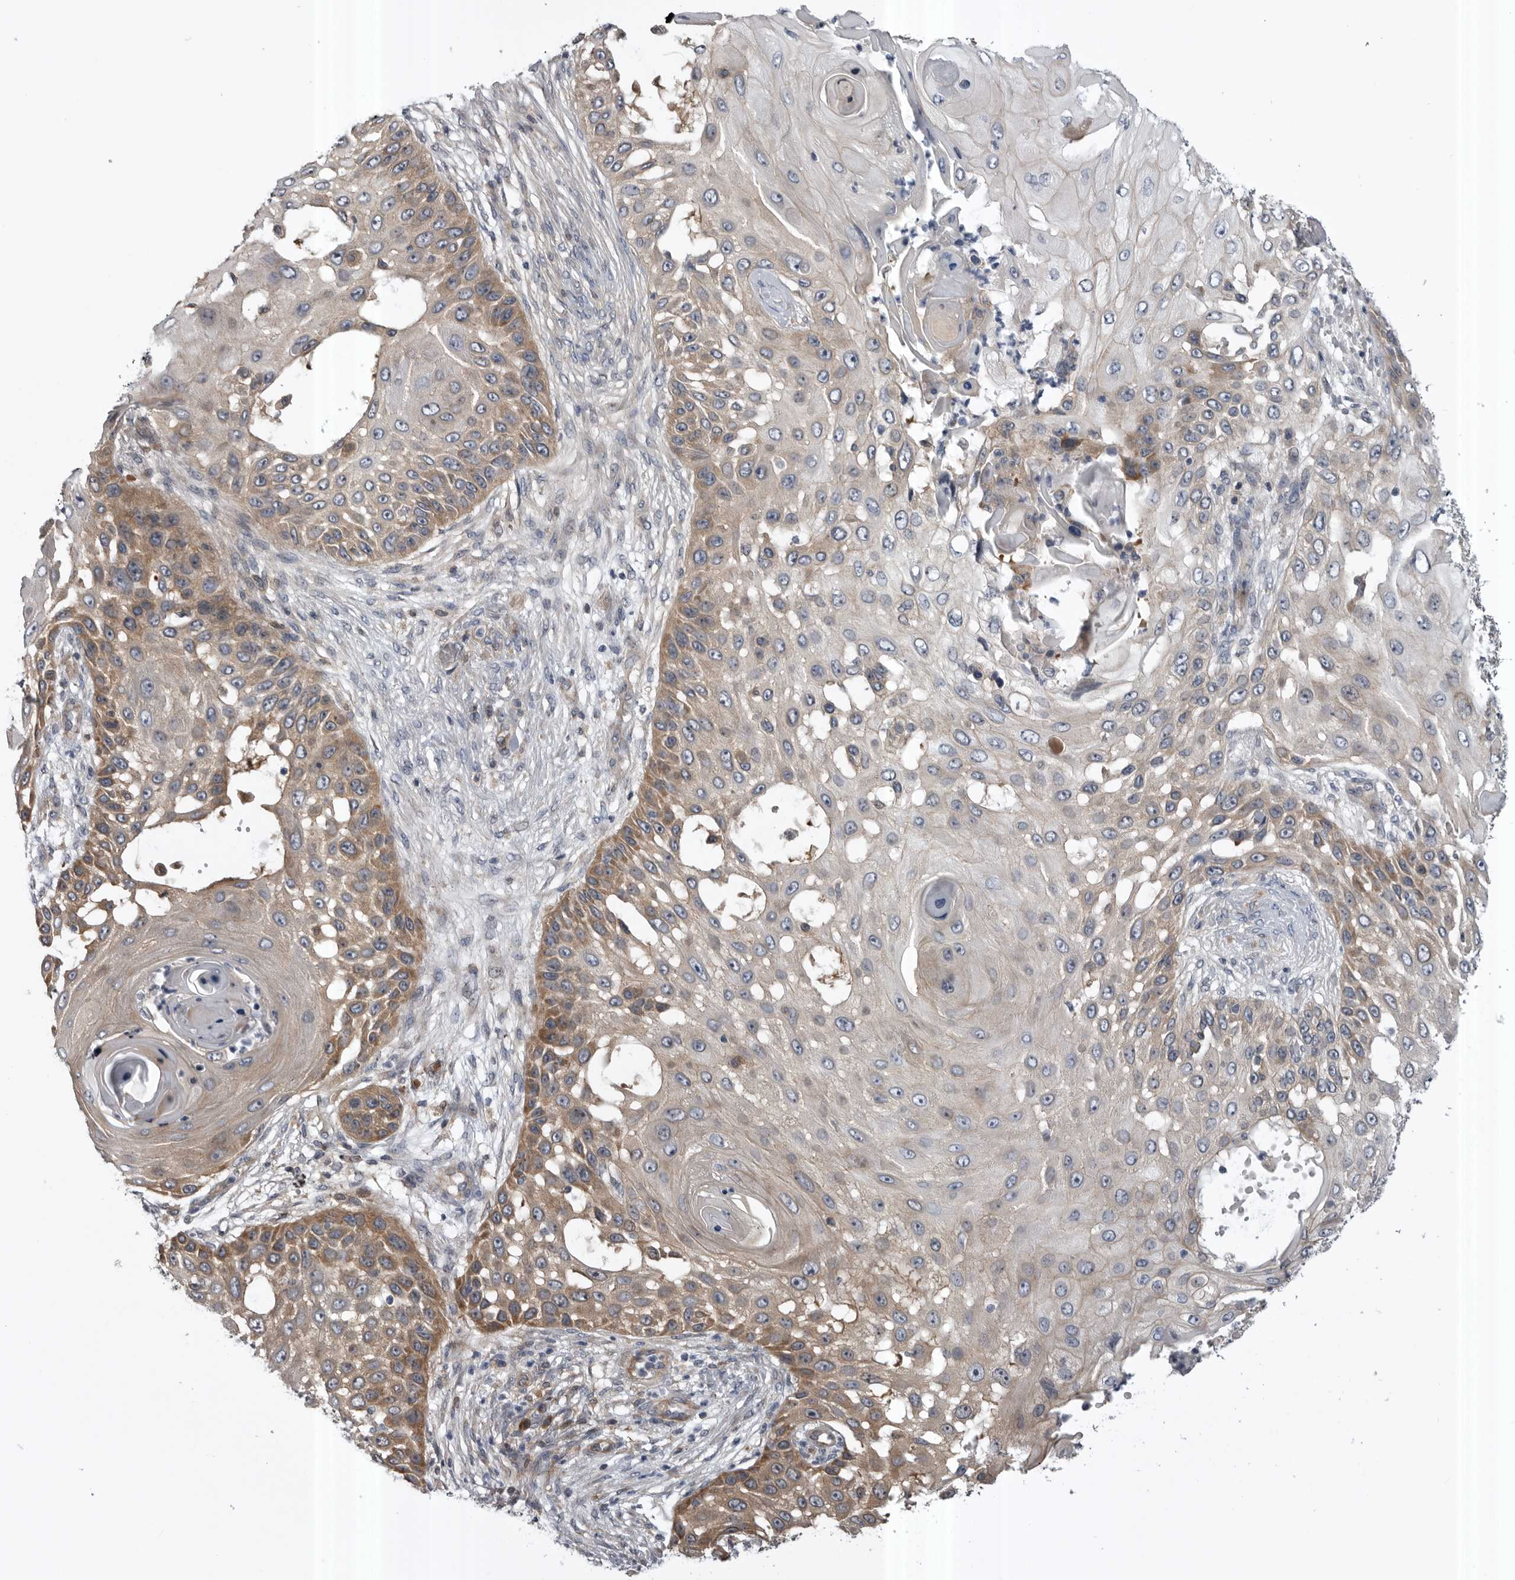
{"staining": {"intensity": "moderate", "quantity": ">75%", "location": "cytoplasmic/membranous"}, "tissue": "skin cancer", "cell_type": "Tumor cells", "image_type": "cancer", "snomed": [{"axis": "morphology", "description": "Squamous cell carcinoma, NOS"}, {"axis": "topography", "description": "Skin"}], "caption": "IHC staining of skin squamous cell carcinoma, which displays medium levels of moderate cytoplasmic/membranous staining in about >75% of tumor cells indicating moderate cytoplasmic/membranous protein expression. The staining was performed using DAB (brown) for protein detection and nuclei were counterstained in hematoxylin (blue).", "gene": "RAB3GAP2", "patient": {"sex": "female", "age": 44}}